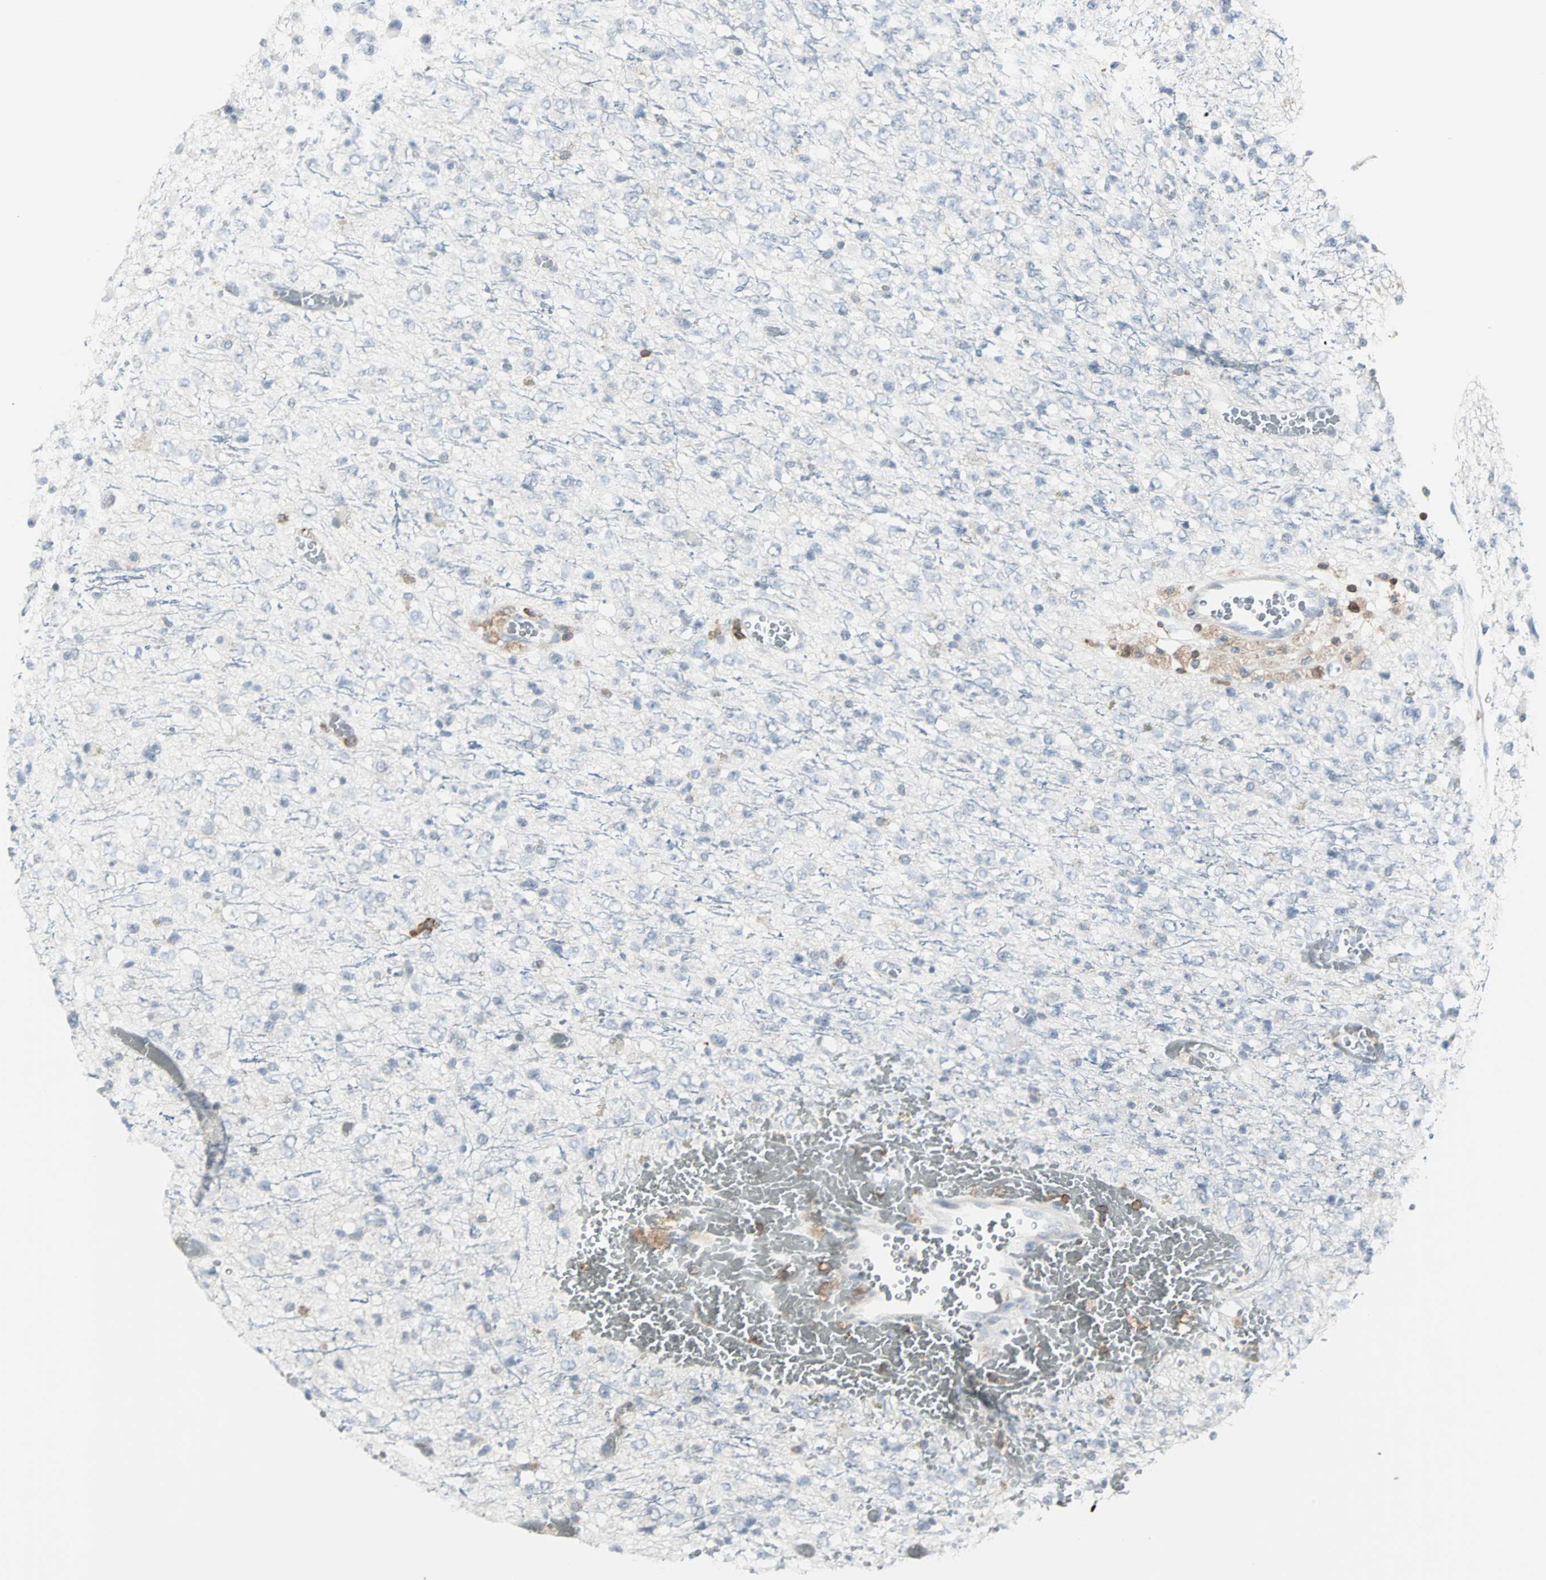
{"staining": {"intensity": "negative", "quantity": "none", "location": "none"}, "tissue": "glioma", "cell_type": "Tumor cells", "image_type": "cancer", "snomed": [{"axis": "morphology", "description": "Glioma, malignant, High grade"}, {"axis": "topography", "description": "pancreas cauda"}], "caption": "This is an immunohistochemistry (IHC) histopathology image of high-grade glioma (malignant). There is no positivity in tumor cells.", "gene": "LRRFIP1", "patient": {"sex": "male", "age": 60}}